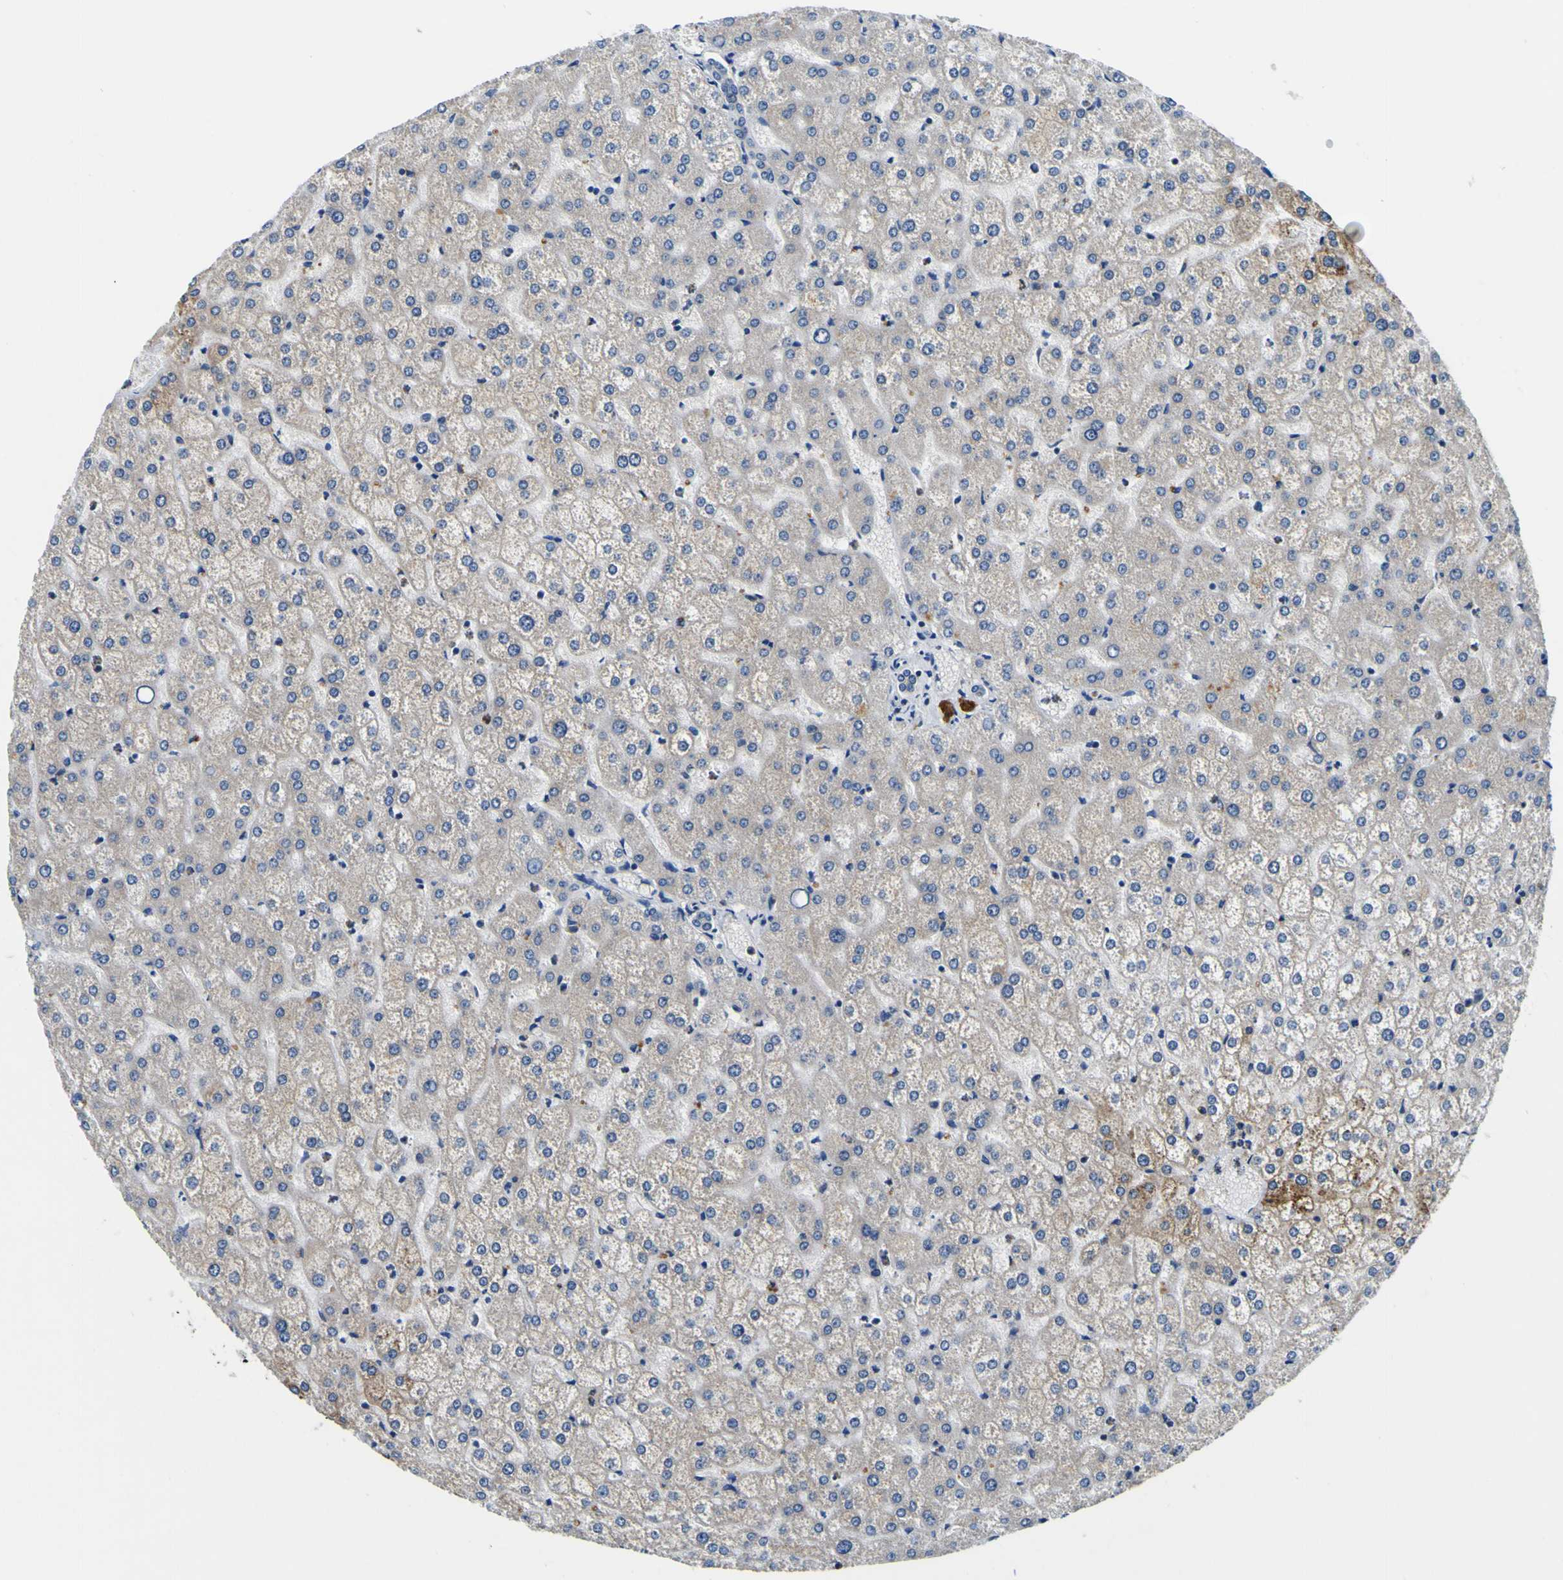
{"staining": {"intensity": "negative", "quantity": "none", "location": "none"}, "tissue": "liver", "cell_type": "Cholangiocytes", "image_type": "normal", "snomed": [{"axis": "morphology", "description": "Normal tissue, NOS"}, {"axis": "topography", "description": "Liver"}], "caption": "Immunohistochemical staining of benign human liver displays no significant staining in cholangiocytes. The staining is performed using DAB (3,3'-diaminobenzidine) brown chromogen with nuclei counter-stained in using hematoxylin.", "gene": "CLSTN1", "patient": {"sex": "female", "age": 32}}